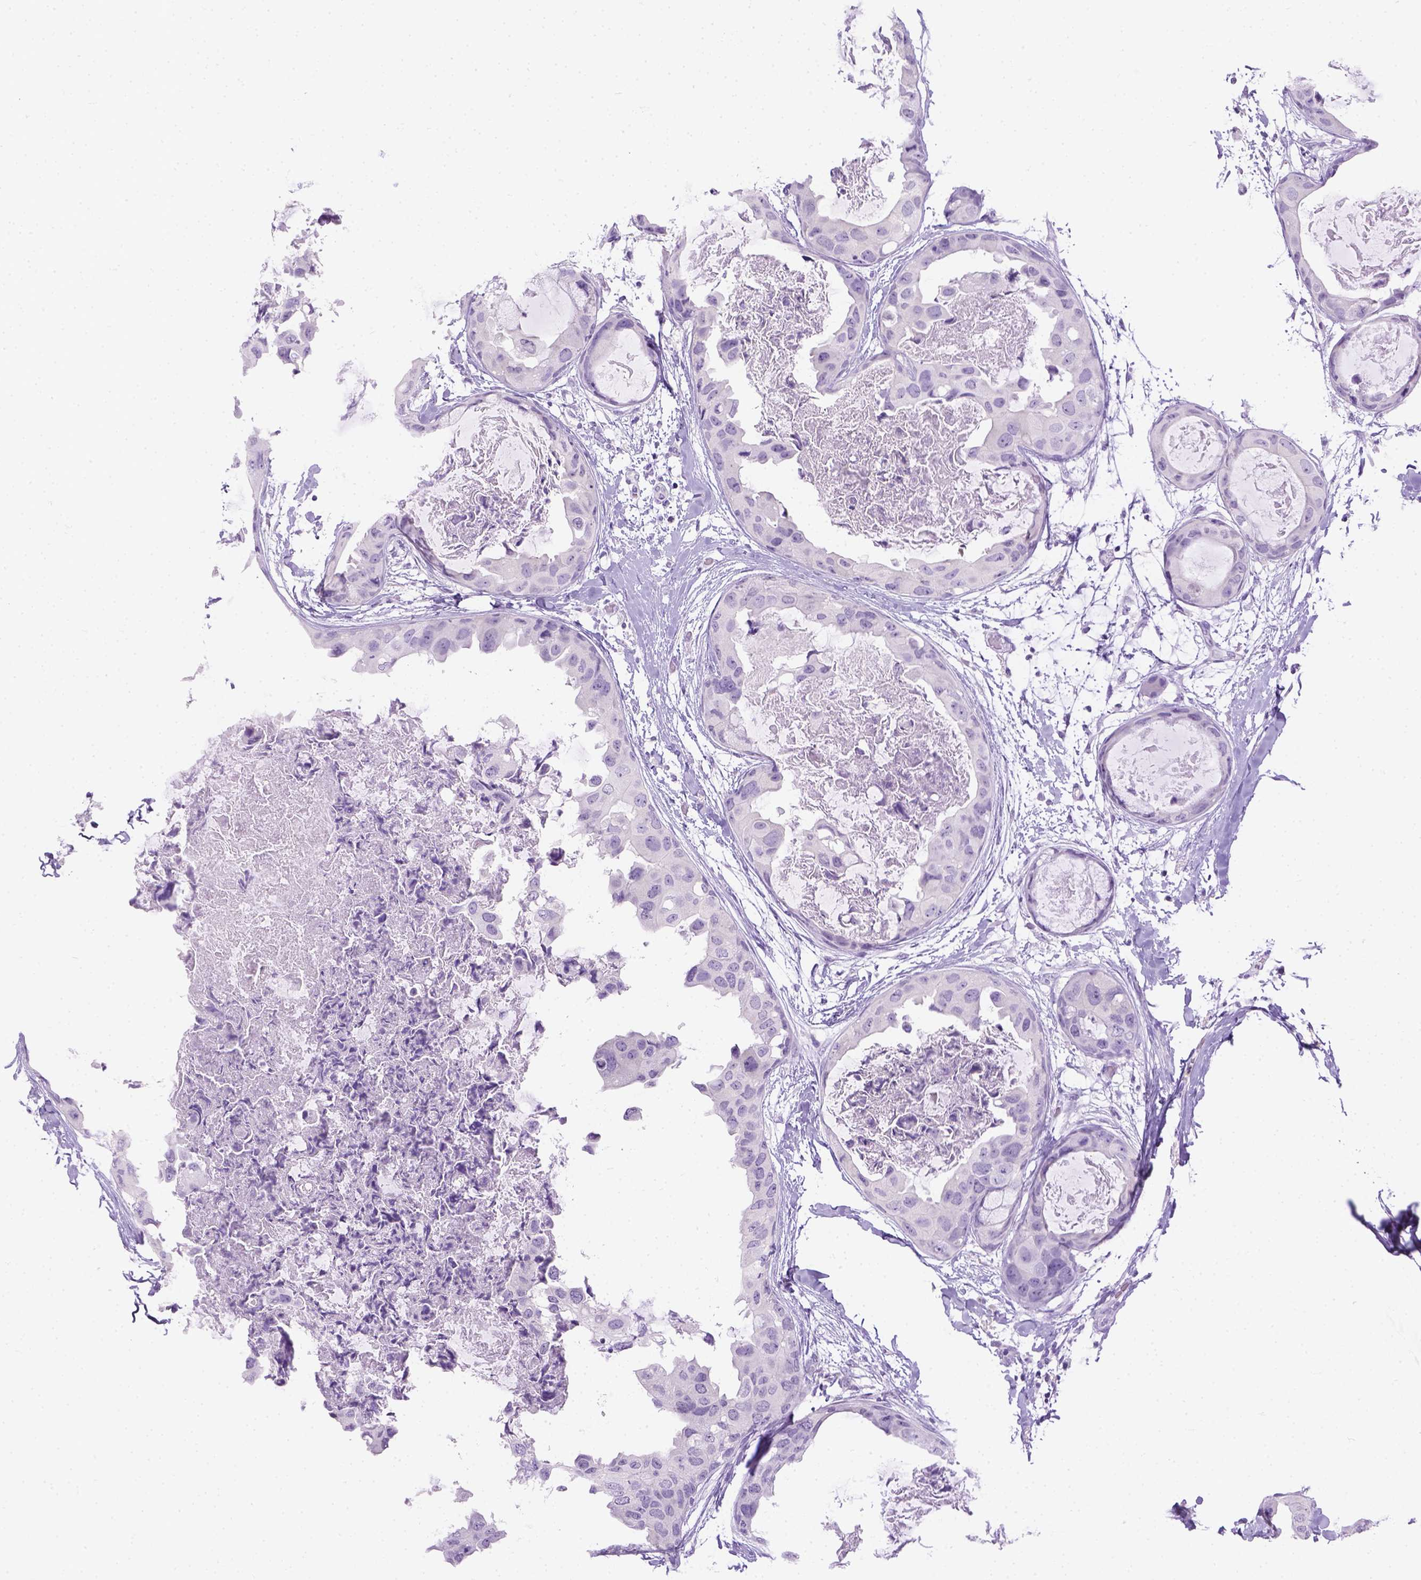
{"staining": {"intensity": "negative", "quantity": "none", "location": "none"}, "tissue": "breast cancer", "cell_type": "Tumor cells", "image_type": "cancer", "snomed": [{"axis": "morphology", "description": "Normal tissue, NOS"}, {"axis": "morphology", "description": "Duct carcinoma"}, {"axis": "topography", "description": "Breast"}], "caption": "Immunohistochemical staining of human breast invasive ductal carcinoma exhibits no significant expression in tumor cells.", "gene": "TMEM38A", "patient": {"sex": "female", "age": 40}}